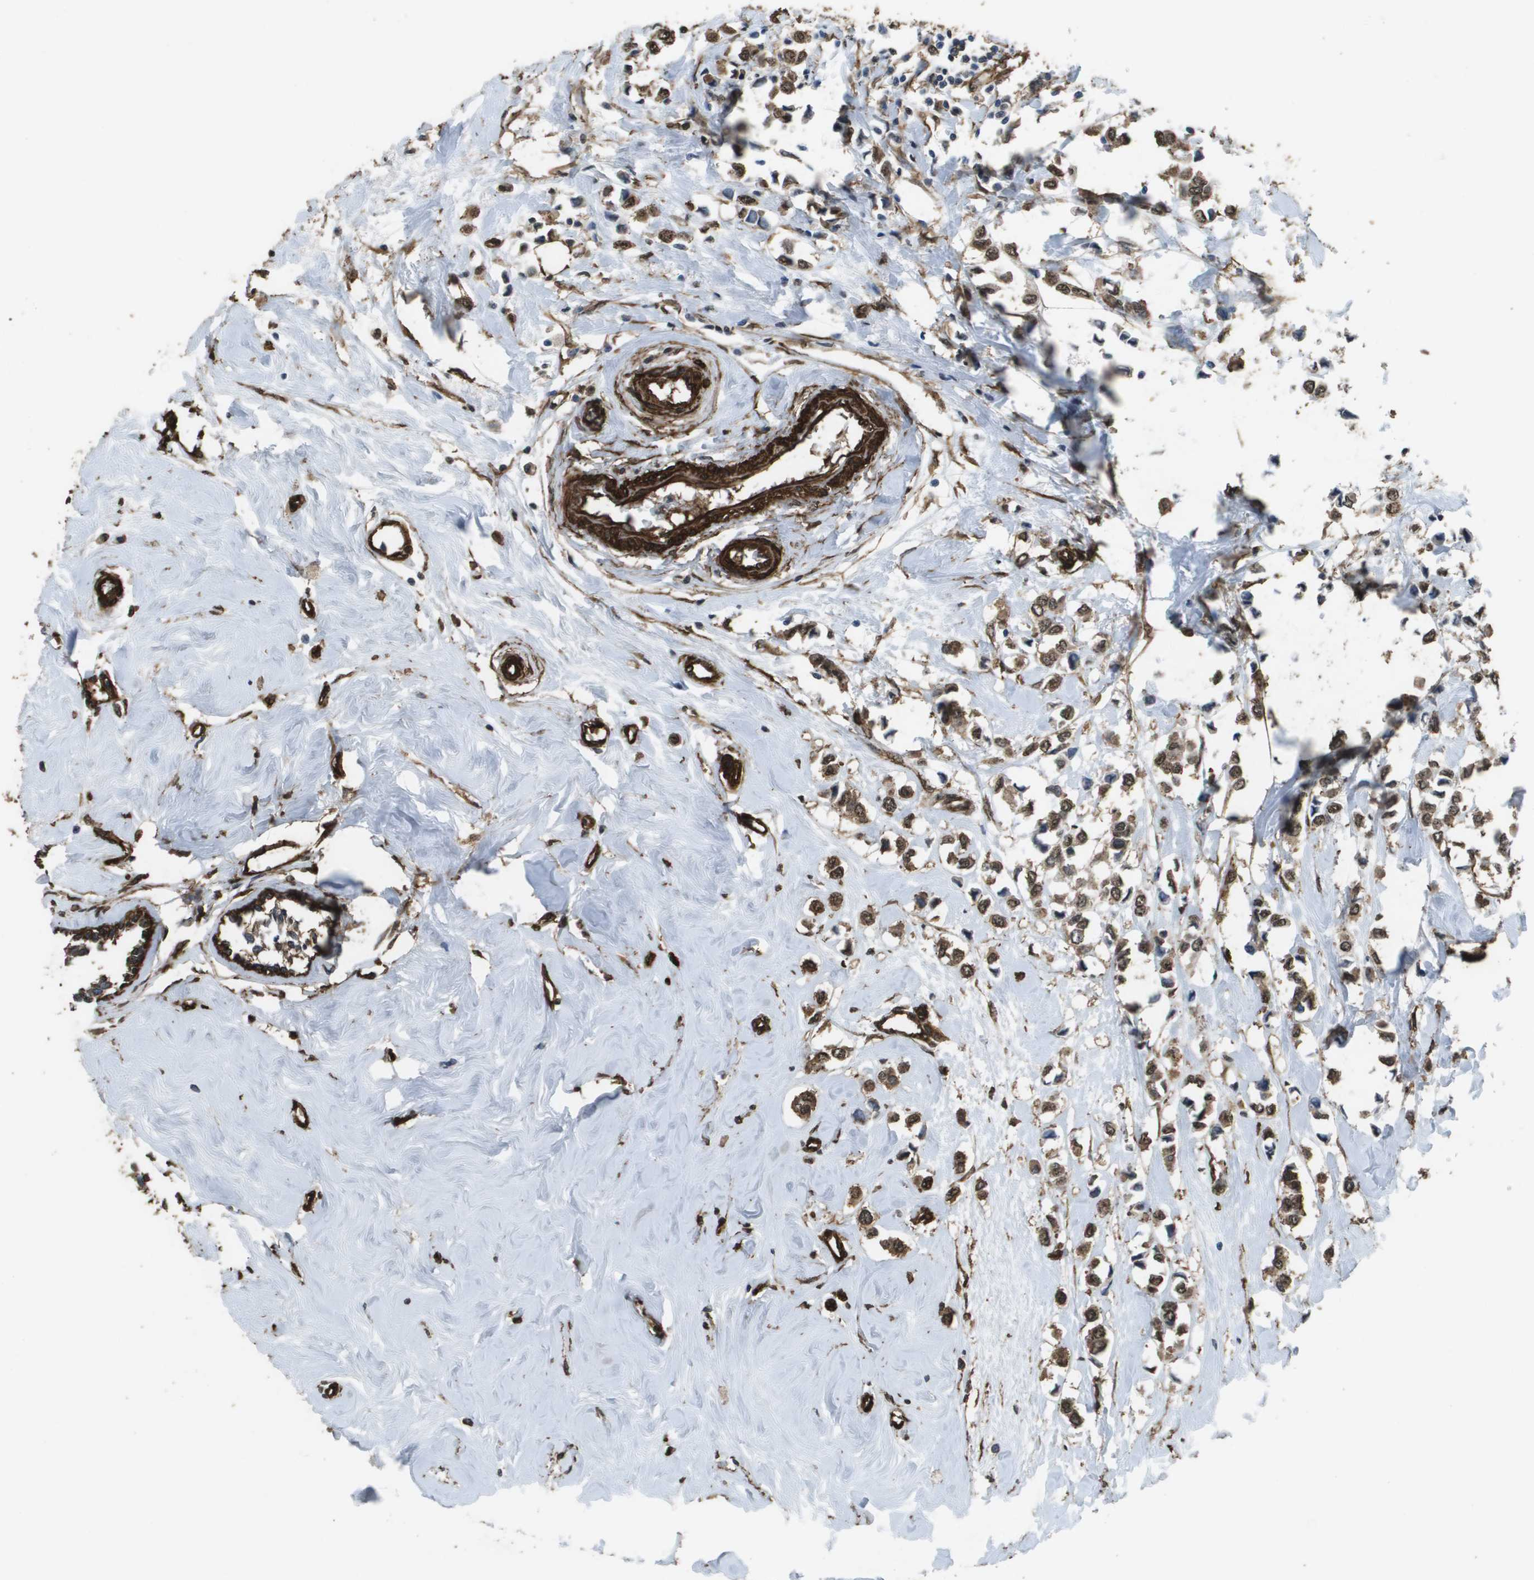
{"staining": {"intensity": "moderate", "quantity": ">75%", "location": "cytoplasmic/membranous,nuclear"}, "tissue": "breast cancer", "cell_type": "Tumor cells", "image_type": "cancer", "snomed": [{"axis": "morphology", "description": "Lobular carcinoma"}, {"axis": "topography", "description": "Breast"}], "caption": "Breast lobular carcinoma stained with a brown dye reveals moderate cytoplasmic/membranous and nuclear positive positivity in approximately >75% of tumor cells.", "gene": "AAMP", "patient": {"sex": "female", "age": 51}}